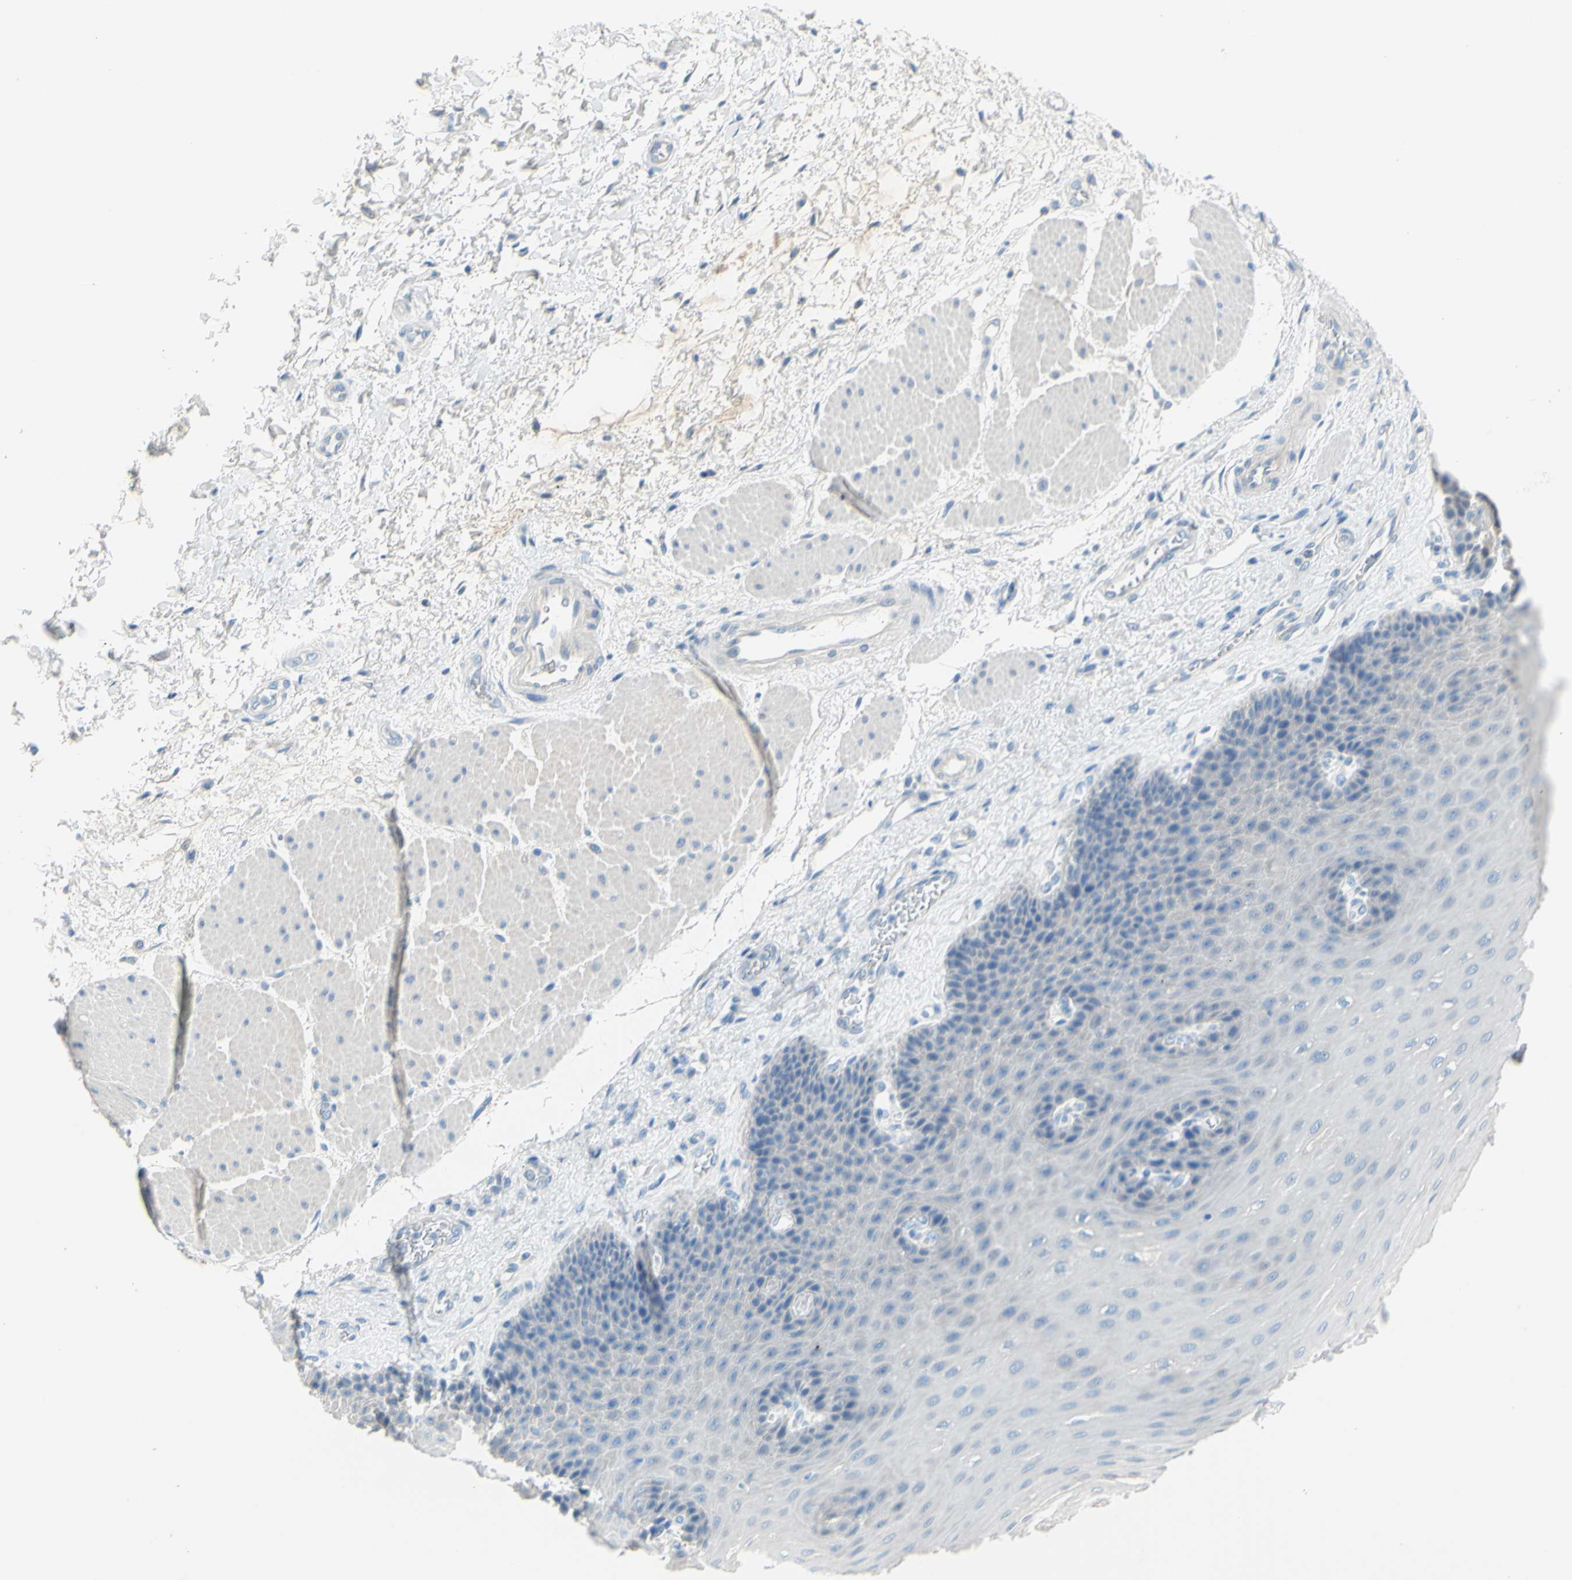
{"staining": {"intensity": "negative", "quantity": "none", "location": "none"}, "tissue": "esophagus", "cell_type": "Squamous epithelial cells", "image_type": "normal", "snomed": [{"axis": "morphology", "description": "Normal tissue, NOS"}, {"axis": "topography", "description": "Esophagus"}], "caption": "The histopathology image reveals no staining of squamous epithelial cells in benign esophagus.", "gene": "SLC1A2", "patient": {"sex": "female", "age": 72}}